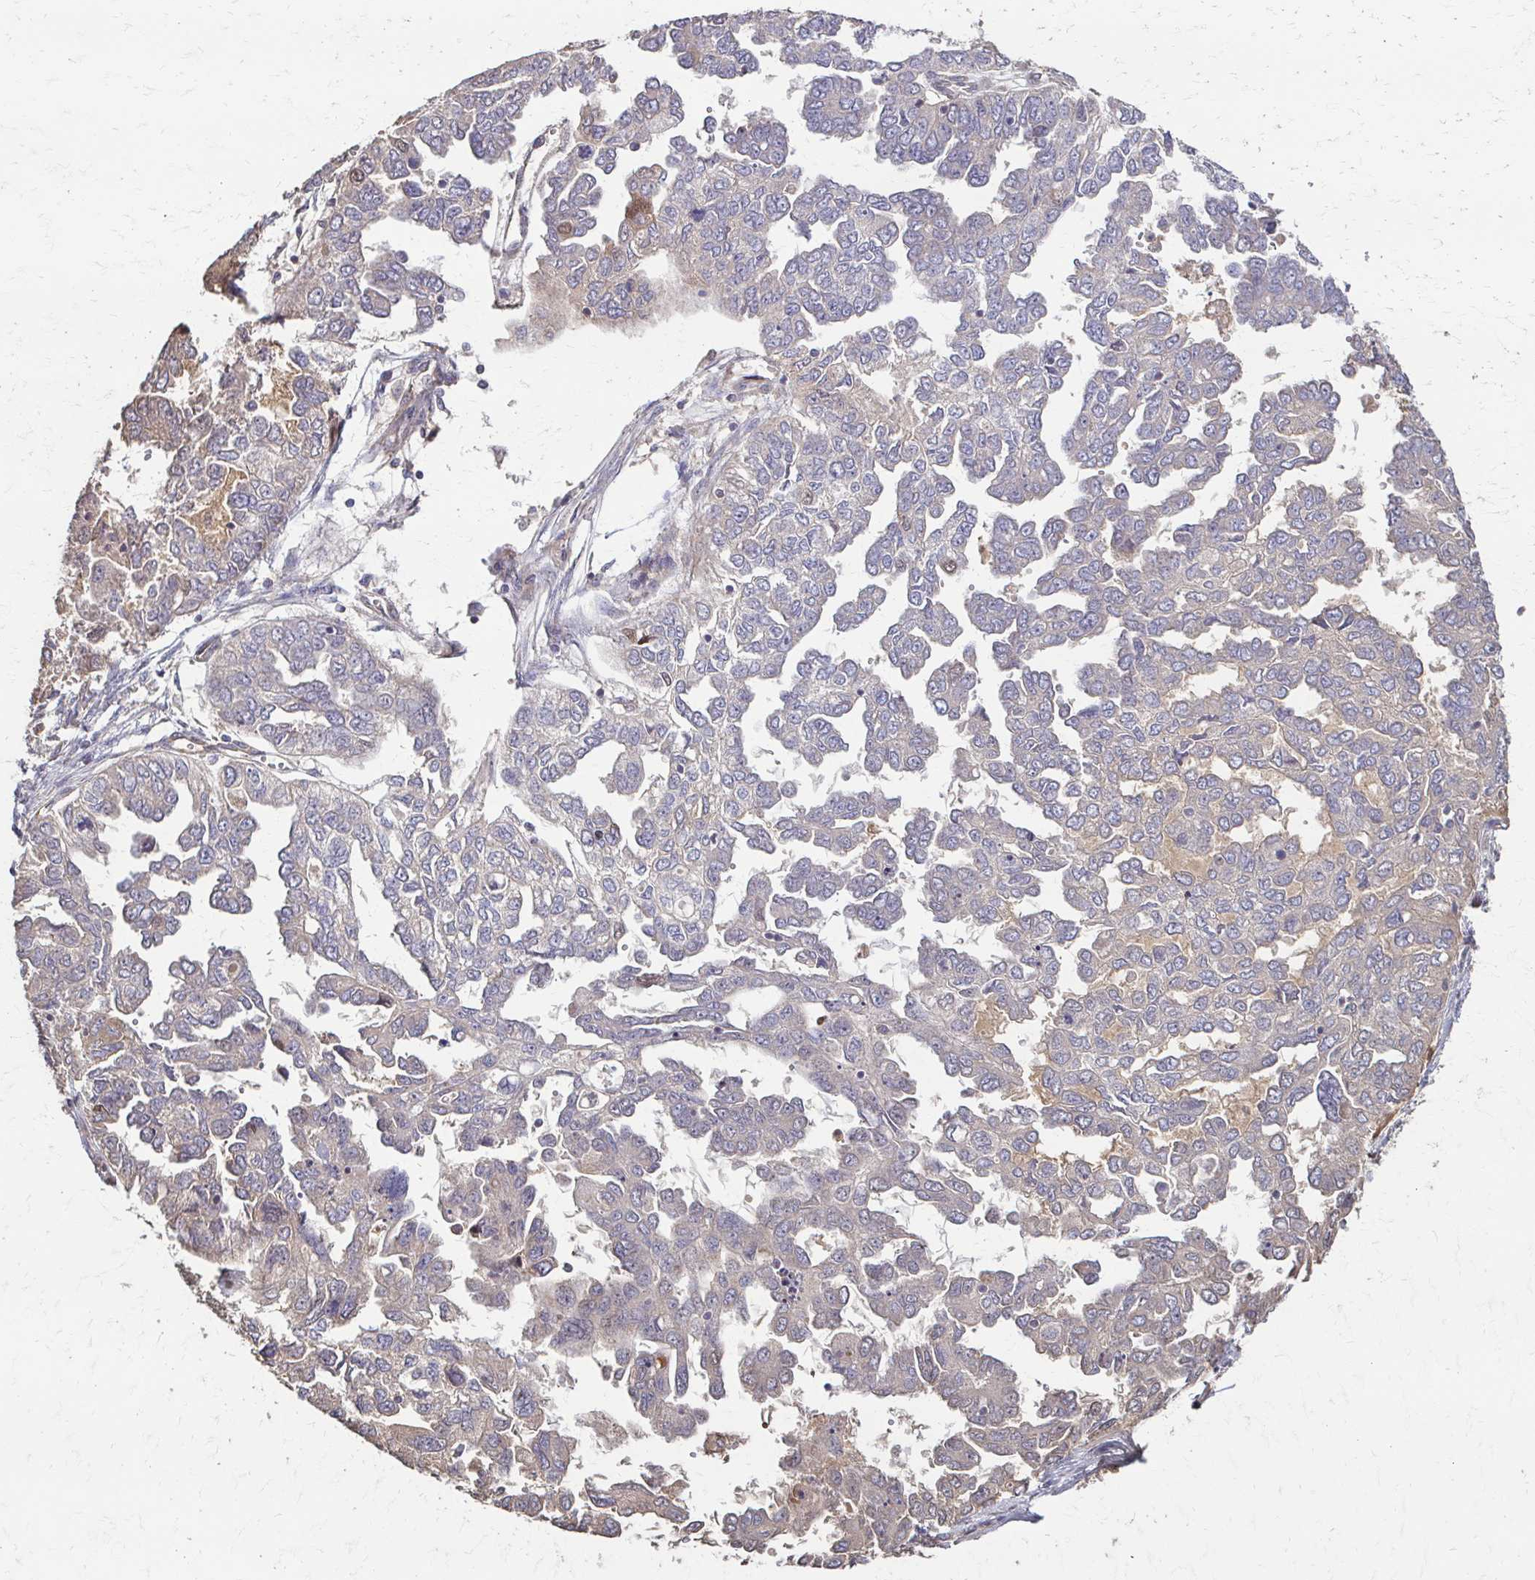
{"staining": {"intensity": "negative", "quantity": "none", "location": "none"}, "tissue": "ovarian cancer", "cell_type": "Tumor cells", "image_type": "cancer", "snomed": [{"axis": "morphology", "description": "Cystadenocarcinoma, serous, NOS"}, {"axis": "topography", "description": "Ovary"}], "caption": "IHC photomicrograph of neoplastic tissue: human ovarian cancer (serous cystadenocarcinoma) stained with DAB (3,3'-diaminobenzidine) displays no significant protein expression in tumor cells.", "gene": "IL18BP", "patient": {"sex": "female", "age": 53}}